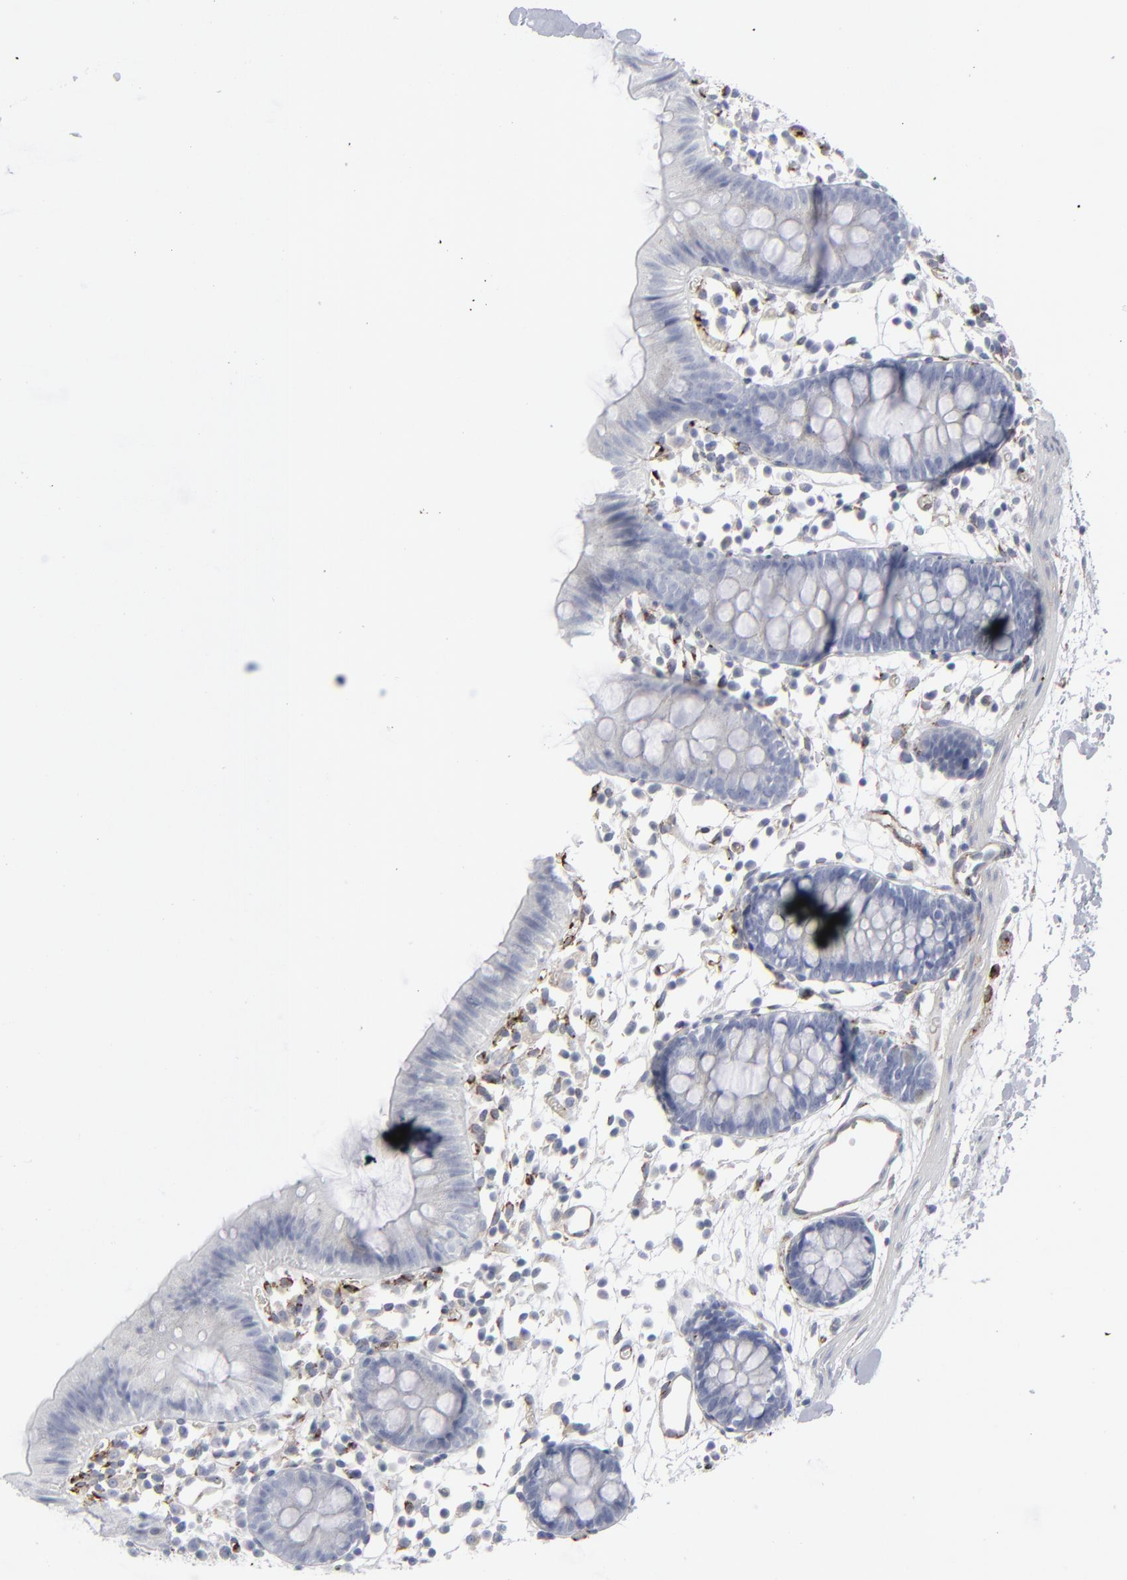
{"staining": {"intensity": "negative", "quantity": "none", "location": "none"}, "tissue": "colon", "cell_type": "Endothelial cells", "image_type": "normal", "snomed": [{"axis": "morphology", "description": "Normal tissue, NOS"}, {"axis": "topography", "description": "Colon"}], "caption": "A high-resolution photomicrograph shows immunohistochemistry (IHC) staining of normal colon, which demonstrates no significant staining in endothelial cells.", "gene": "SPARC", "patient": {"sex": "male", "age": 14}}